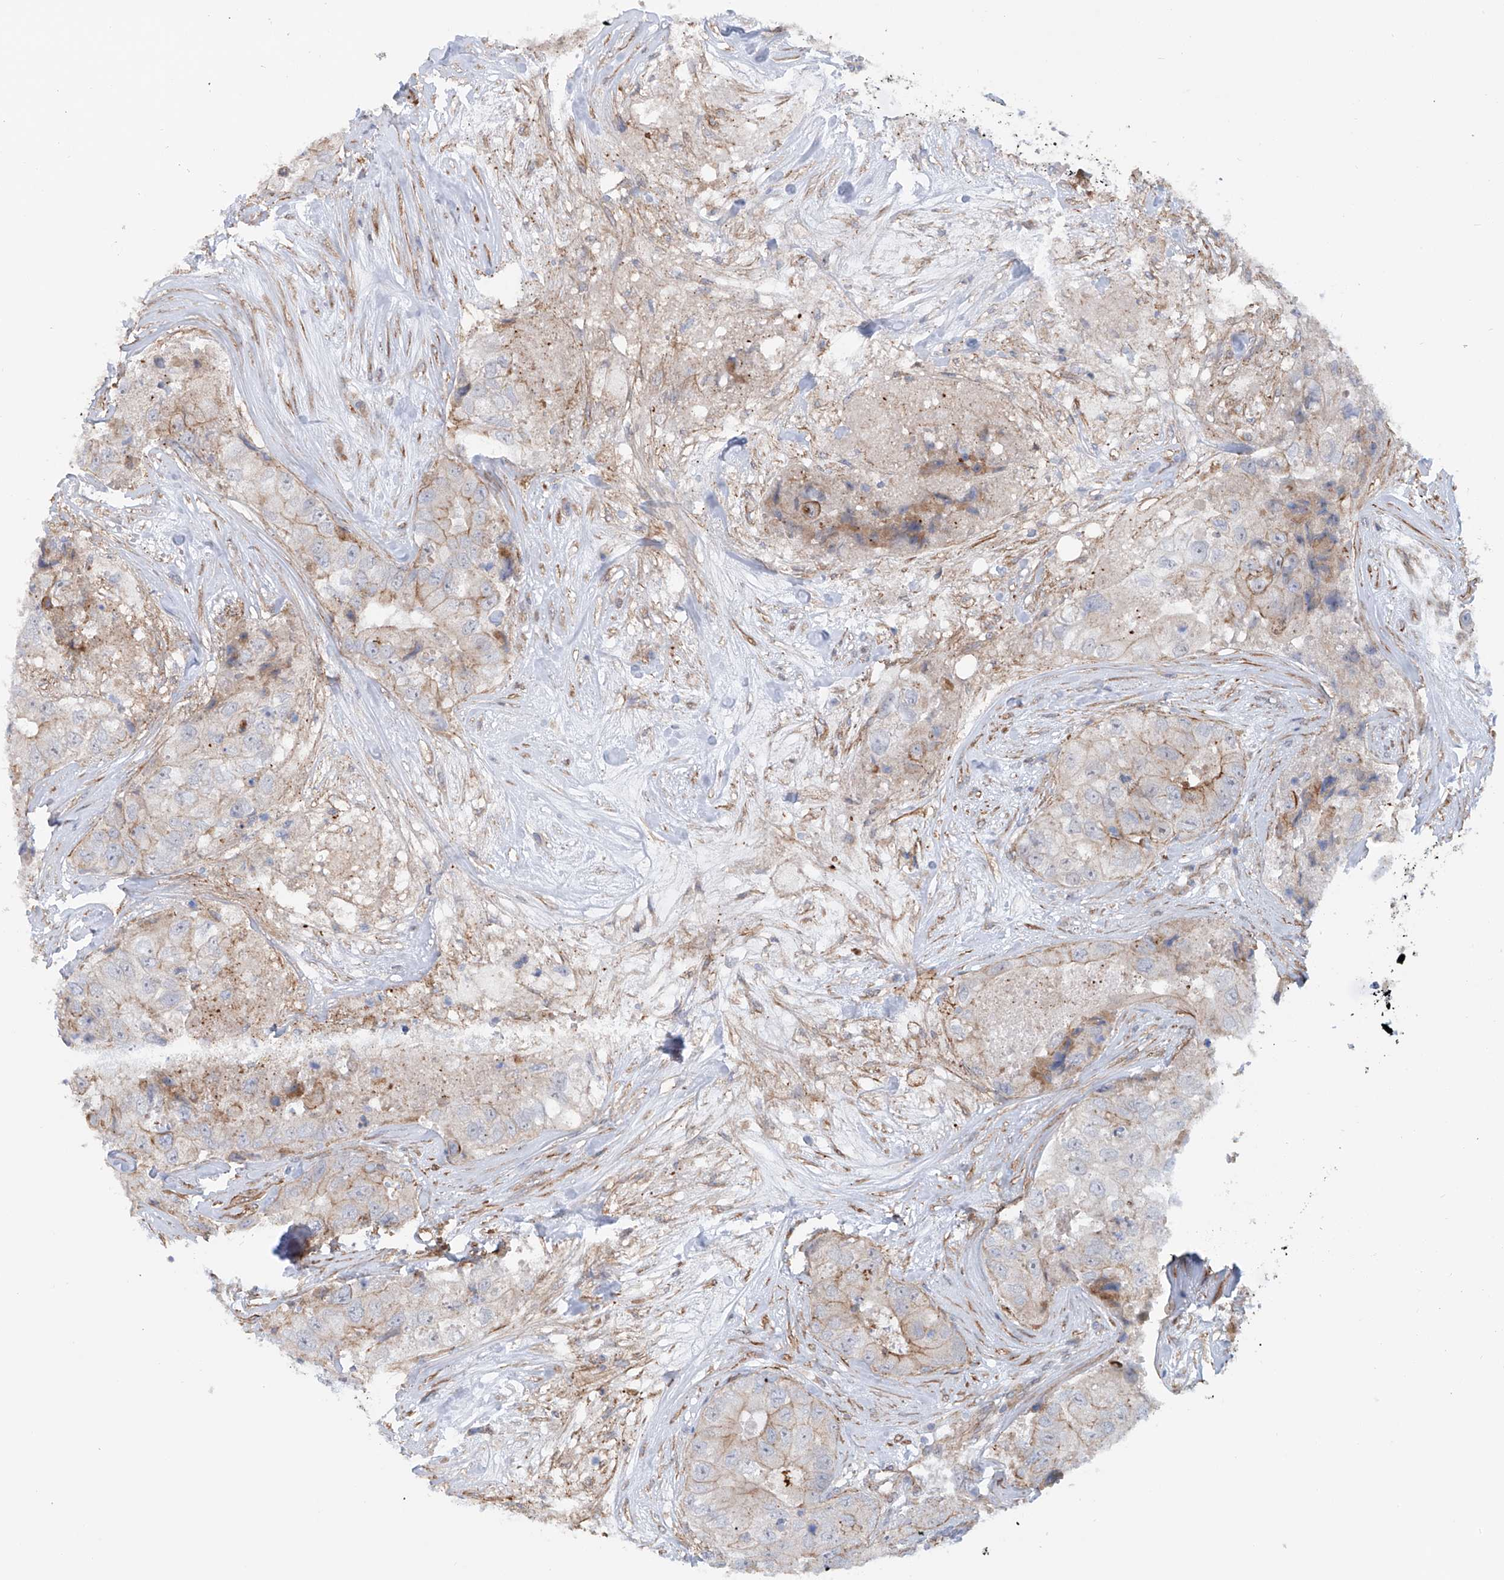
{"staining": {"intensity": "moderate", "quantity": "<25%", "location": "cytoplasmic/membranous"}, "tissue": "breast cancer", "cell_type": "Tumor cells", "image_type": "cancer", "snomed": [{"axis": "morphology", "description": "Duct carcinoma"}, {"axis": "topography", "description": "Breast"}], "caption": "Human breast invasive ductal carcinoma stained with a brown dye shows moderate cytoplasmic/membranous positive positivity in approximately <25% of tumor cells.", "gene": "ZNF490", "patient": {"sex": "female", "age": 62}}